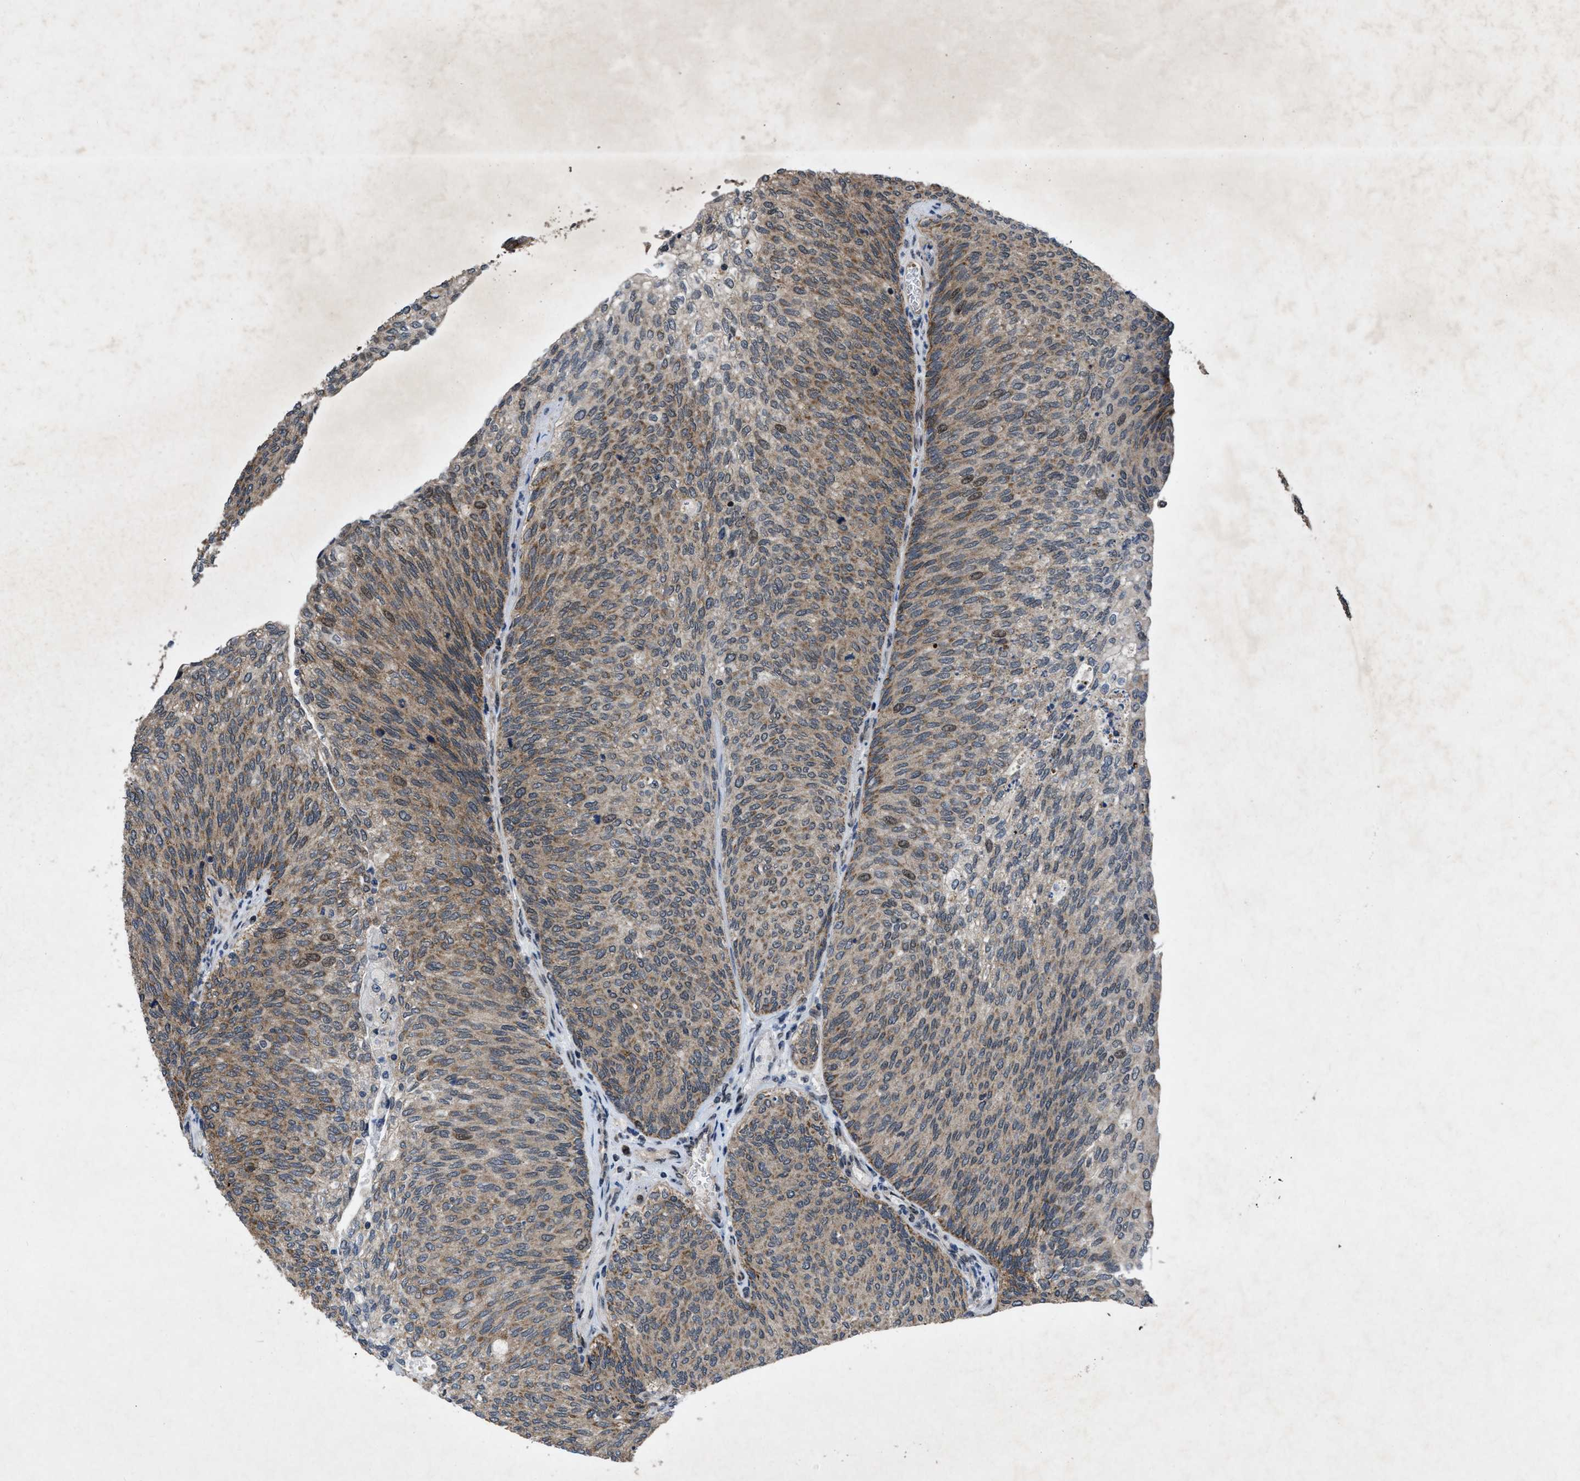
{"staining": {"intensity": "moderate", "quantity": ">75%", "location": "cytoplasmic/membranous"}, "tissue": "urothelial cancer", "cell_type": "Tumor cells", "image_type": "cancer", "snomed": [{"axis": "morphology", "description": "Urothelial carcinoma, Low grade"}, {"axis": "topography", "description": "Urinary bladder"}], "caption": "Approximately >75% of tumor cells in urothelial cancer demonstrate moderate cytoplasmic/membranous protein staining as visualized by brown immunohistochemical staining.", "gene": "ZNHIT1", "patient": {"sex": "female", "age": 79}}